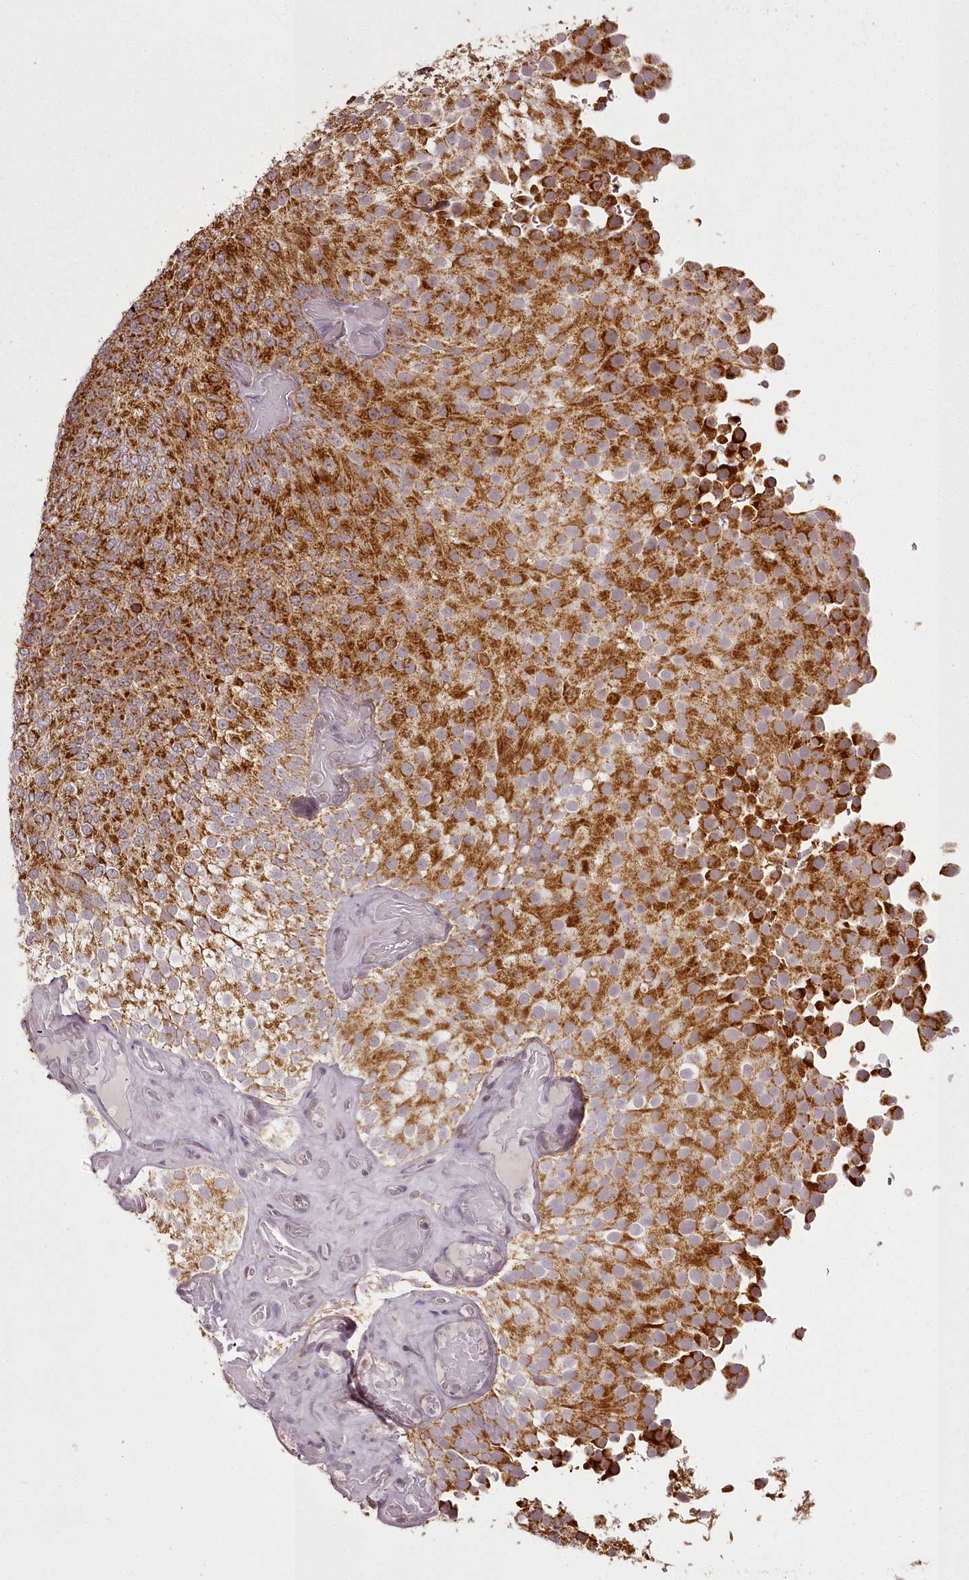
{"staining": {"intensity": "strong", "quantity": ">75%", "location": "cytoplasmic/membranous"}, "tissue": "urothelial cancer", "cell_type": "Tumor cells", "image_type": "cancer", "snomed": [{"axis": "morphology", "description": "Urothelial carcinoma, Low grade"}, {"axis": "topography", "description": "Urinary bladder"}], "caption": "Immunohistochemical staining of urothelial cancer displays high levels of strong cytoplasmic/membranous staining in approximately >75% of tumor cells. Immunohistochemistry stains the protein of interest in brown and the nuclei are stained blue.", "gene": "CHCHD2", "patient": {"sex": "male", "age": 78}}